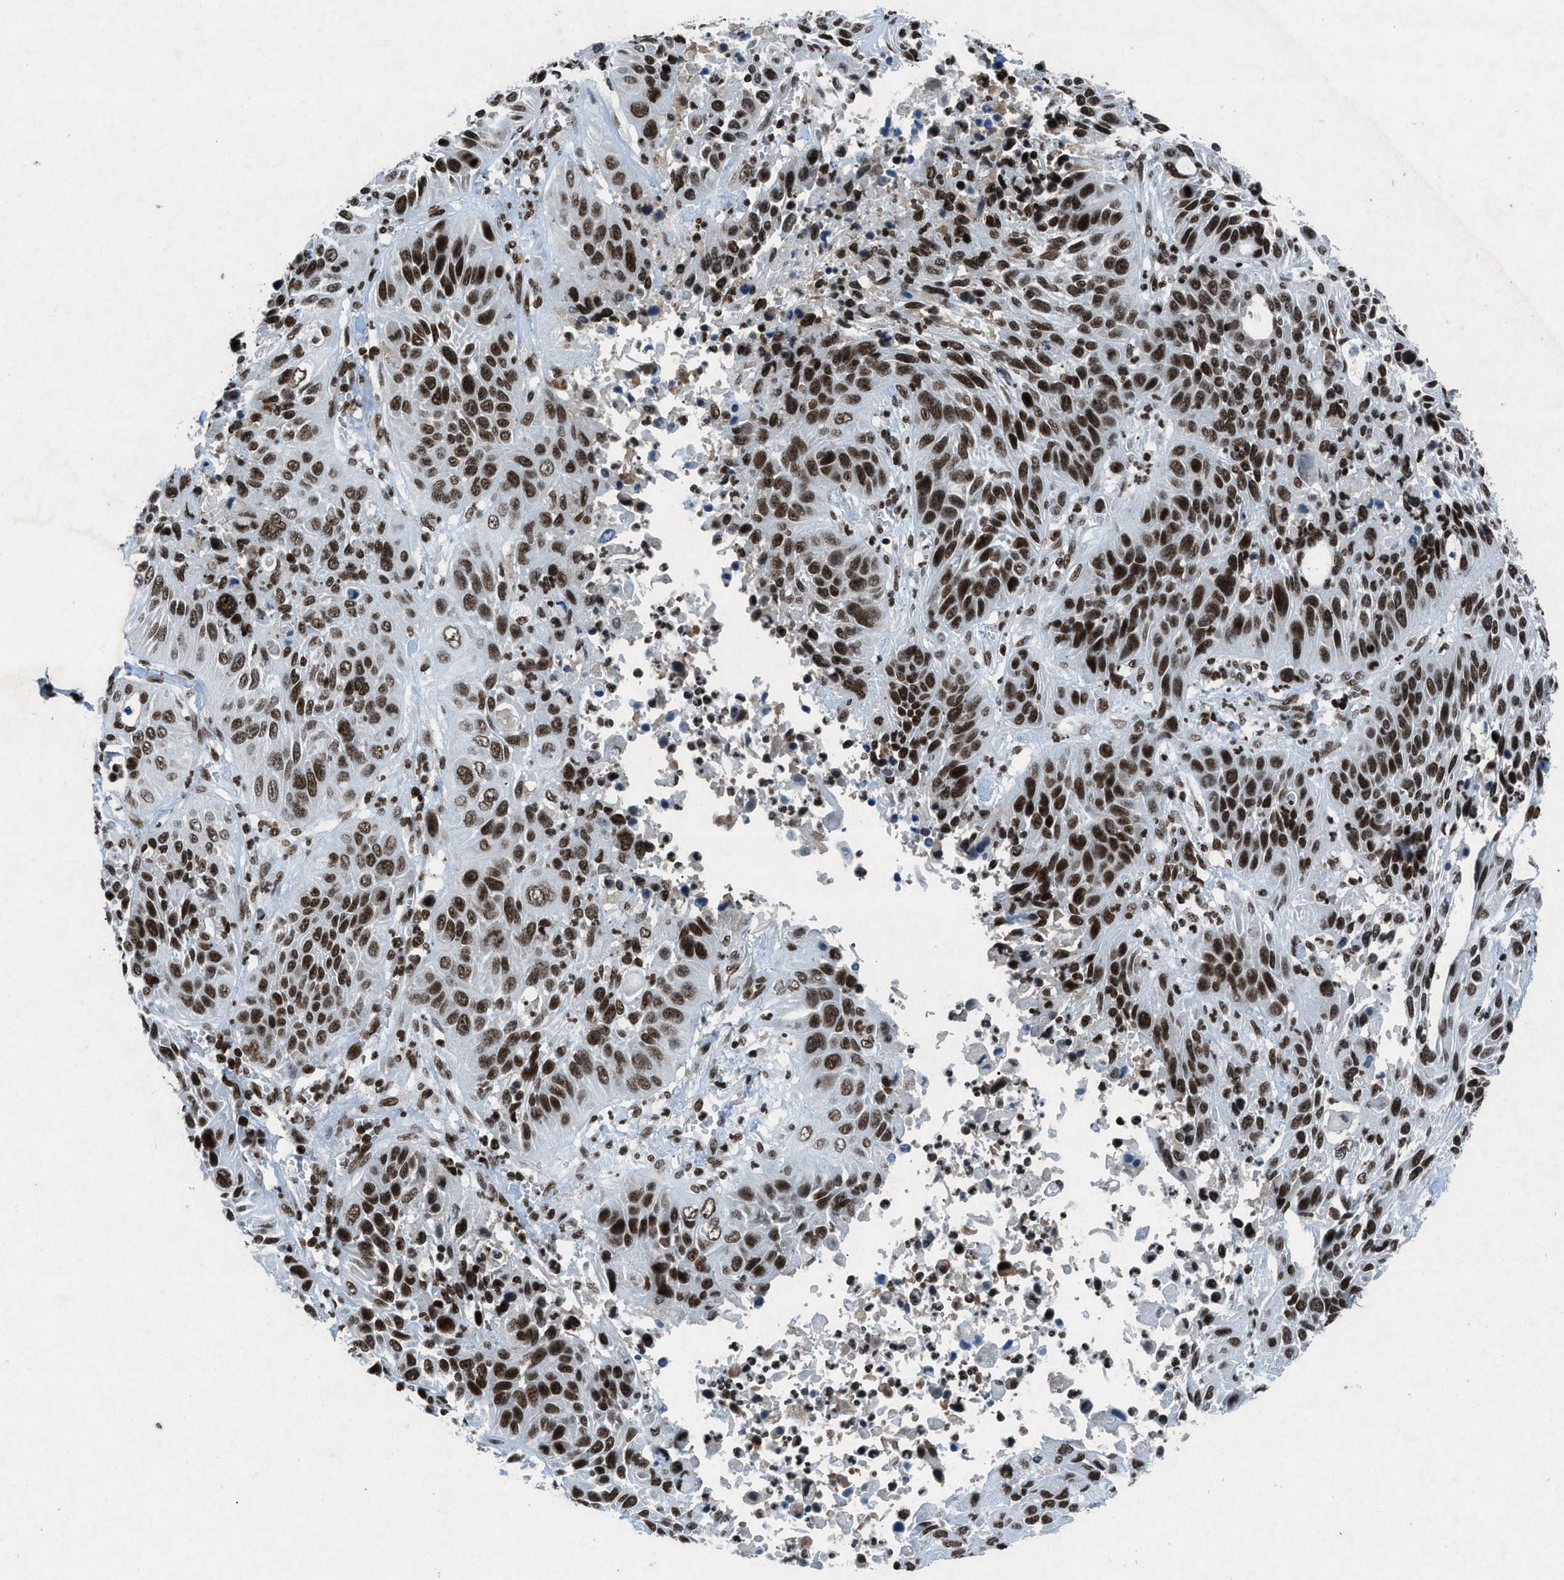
{"staining": {"intensity": "strong", "quantity": ">75%", "location": "nuclear"}, "tissue": "lung cancer", "cell_type": "Tumor cells", "image_type": "cancer", "snomed": [{"axis": "morphology", "description": "Squamous cell carcinoma, NOS"}, {"axis": "topography", "description": "Lung"}], "caption": "High-magnification brightfield microscopy of lung cancer stained with DAB (brown) and counterstained with hematoxylin (blue). tumor cells exhibit strong nuclear expression is seen in about>75% of cells. (Brightfield microscopy of DAB IHC at high magnification).", "gene": "NXF1", "patient": {"sex": "female", "age": 76}}